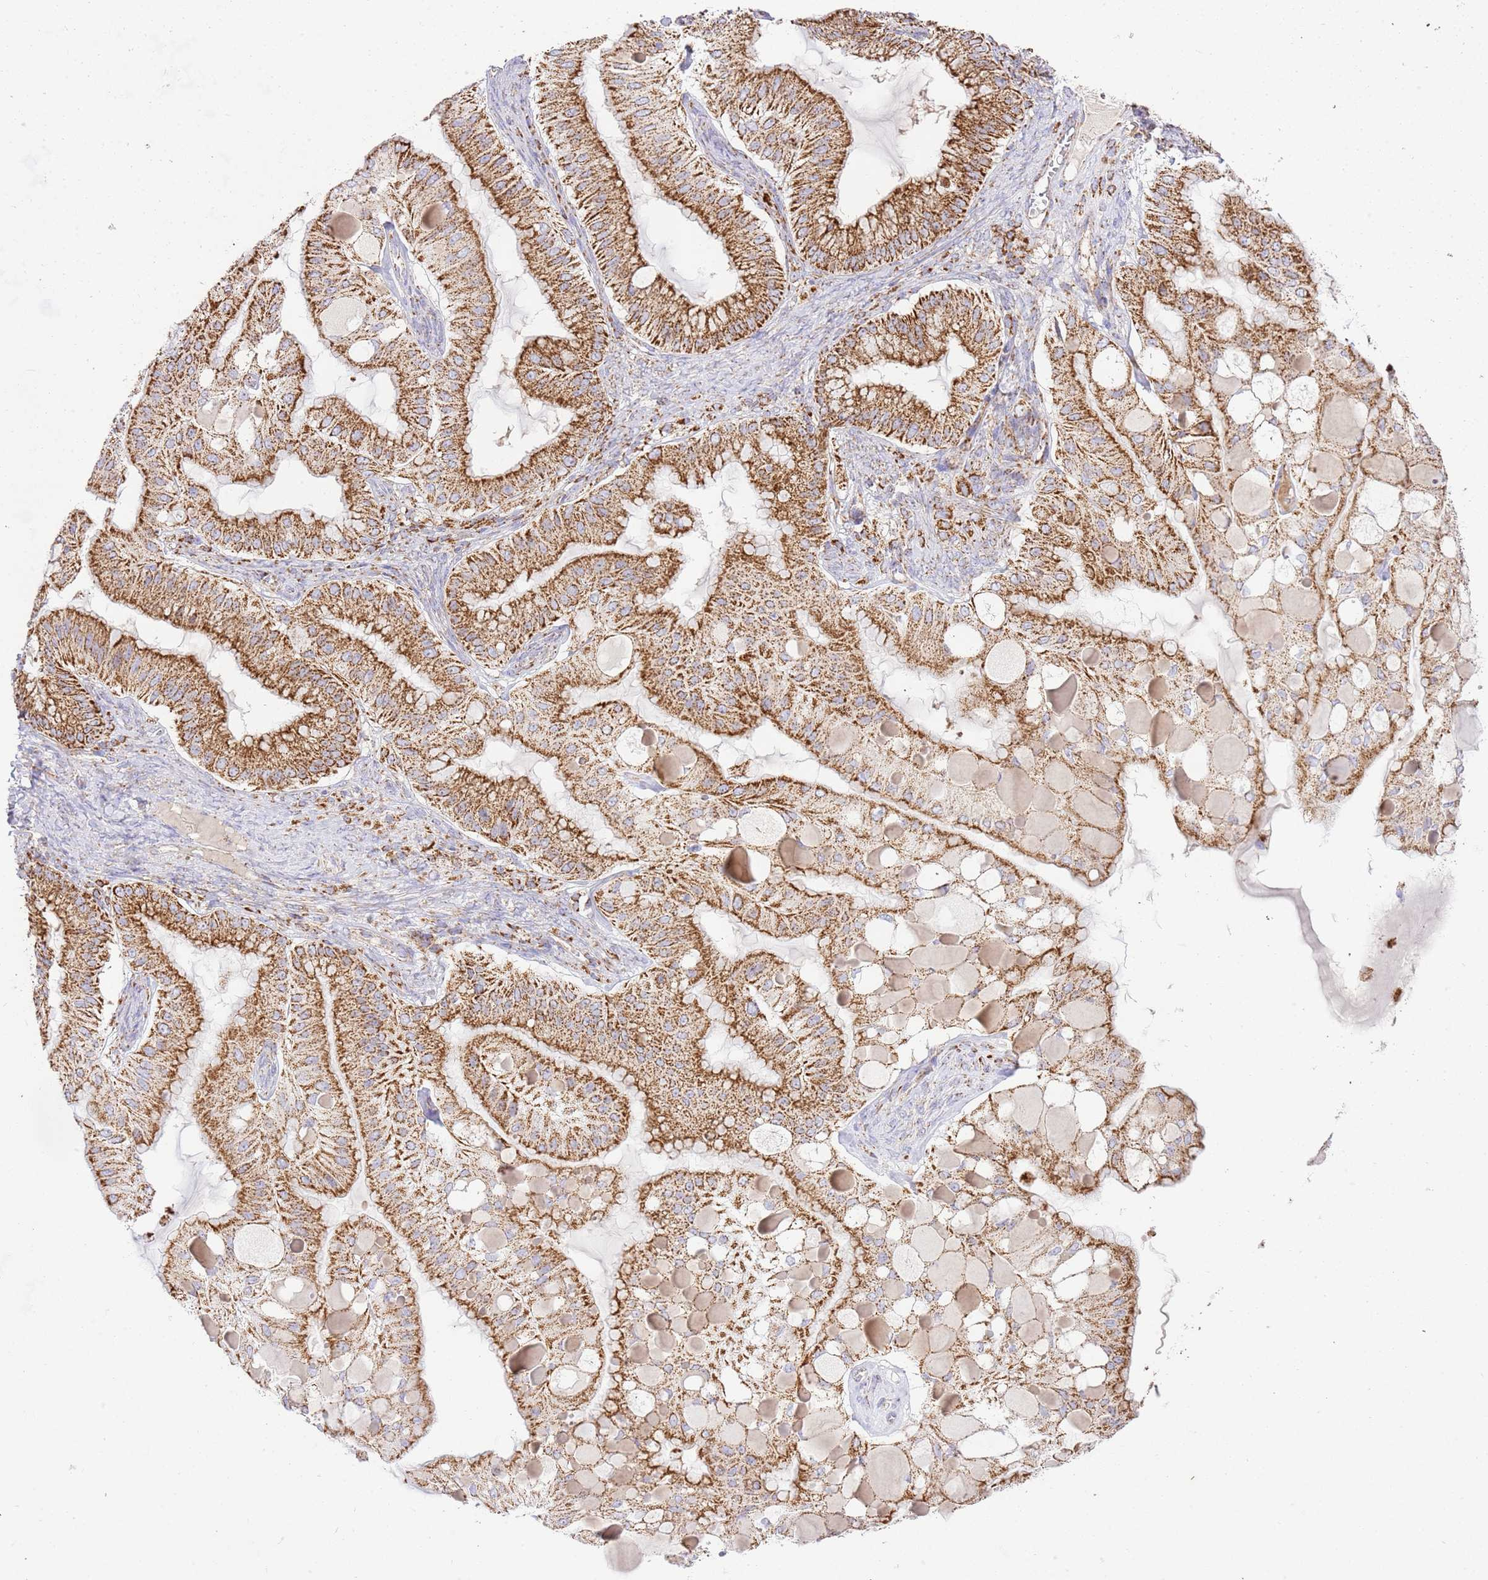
{"staining": {"intensity": "strong", "quantity": ">75%", "location": "cytoplasmic/membranous"}, "tissue": "ovarian cancer", "cell_type": "Tumor cells", "image_type": "cancer", "snomed": [{"axis": "morphology", "description": "Cystadenocarcinoma, mucinous, NOS"}, {"axis": "topography", "description": "Ovary"}], "caption": "There is high levels of strong cytoplasmic/membranous staining in tumor cells of ovarian mucinous cystadenocarcinoma, as demonstrated by immunohistochemical staining (brown color).", "gene": "ZBTB39", "patient": {"sex": "female", "age": 61}}